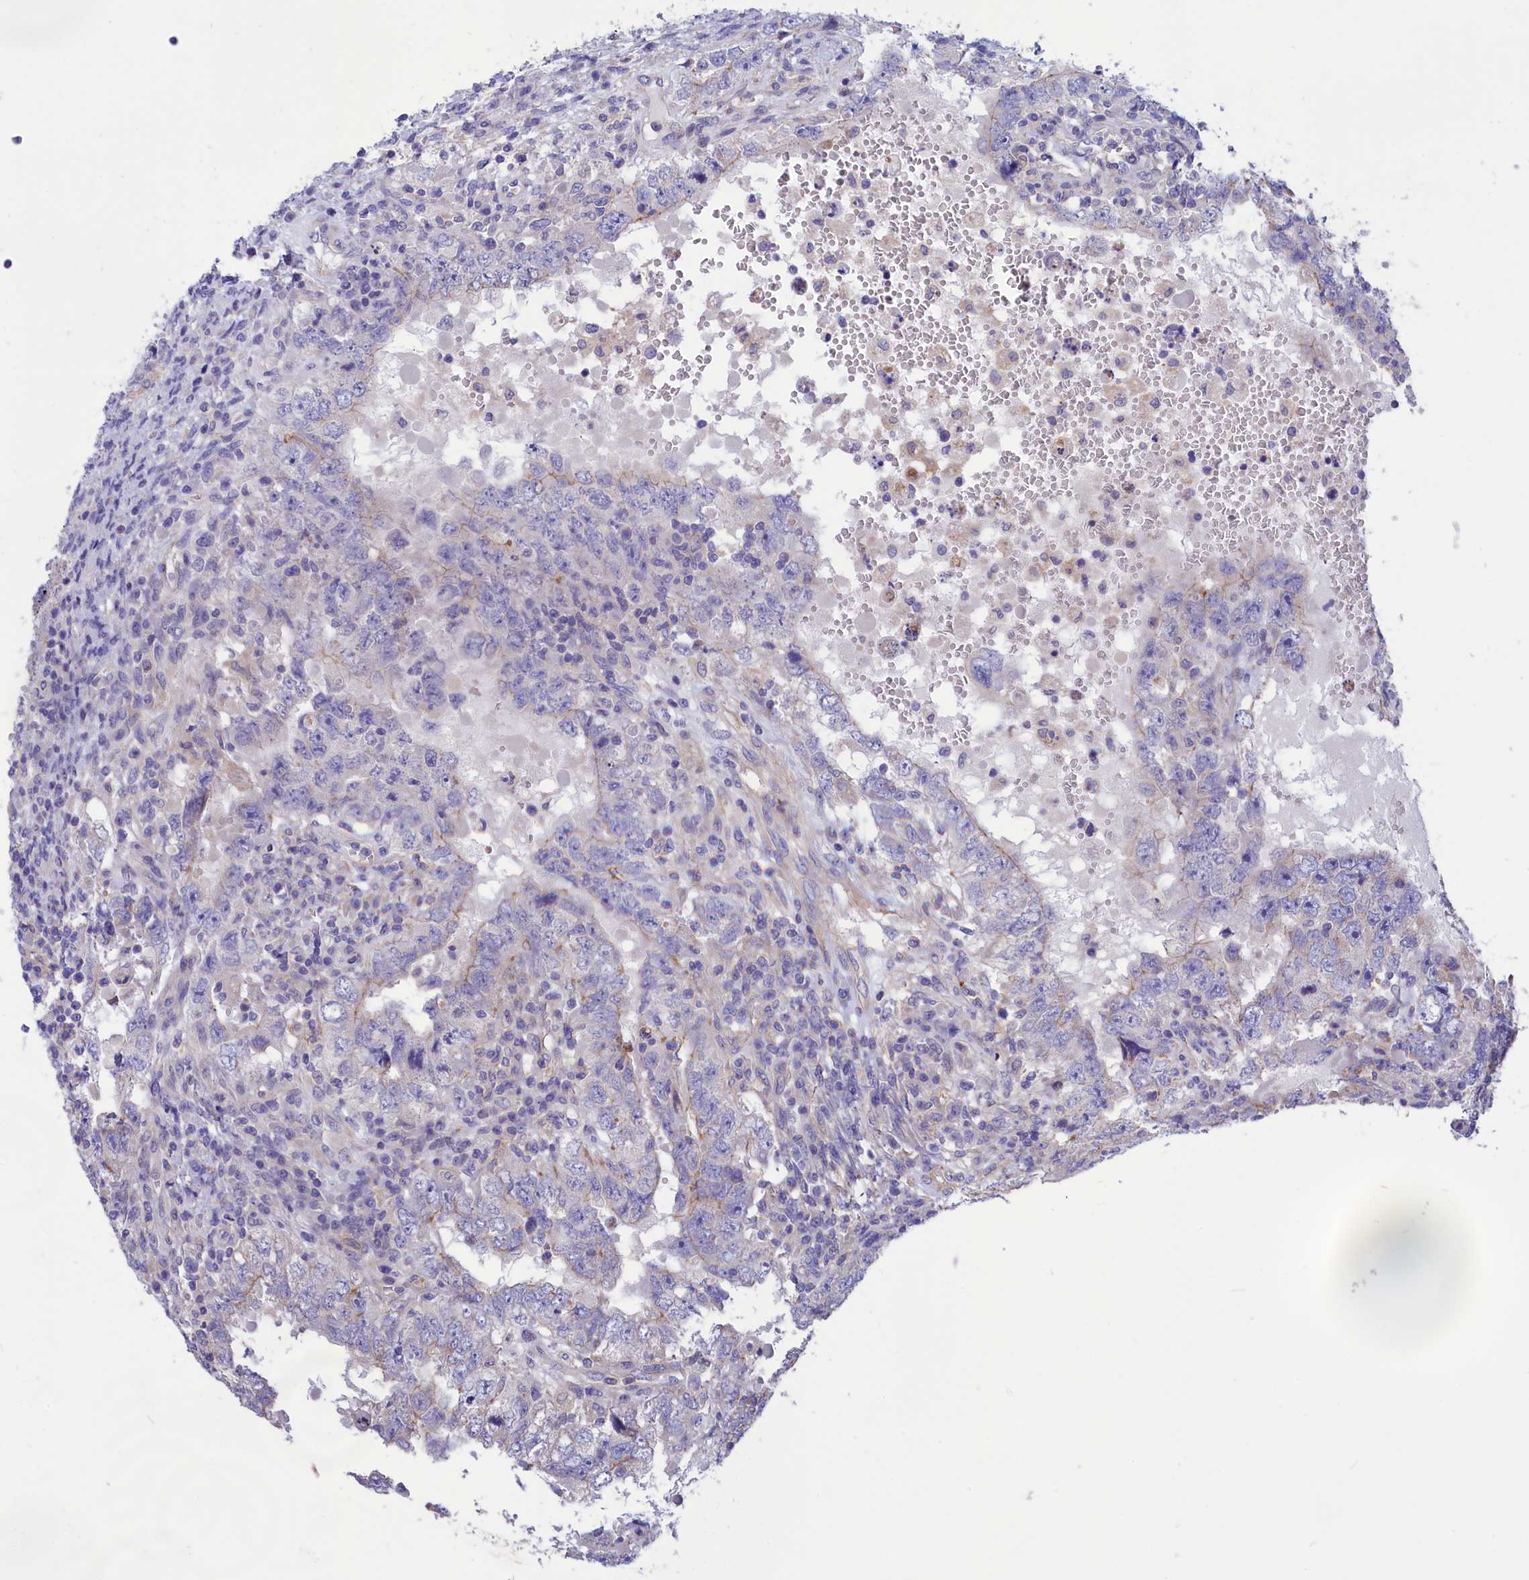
{"staining": {"intensity": "negative", "quantity": "none", "location": "none"}, "tissue": "testis cancer", "cell_type": "Tumor cells", "image_type": "cancer", "snomed": [{"axis": "morphology", "description": "Carcinoma, Embryonal, NOS"}, {"axis": "topography", "description": "Testis"}], "caption": "DAB (3,3'-diaminobenzidine) immunohistochemical staining of human testis cancer (embryonal carcinoma) exhibits no significant expression in tumor cells.", "gene": "AMDHD2", "patient": {"sex": "male", "age": 26}}